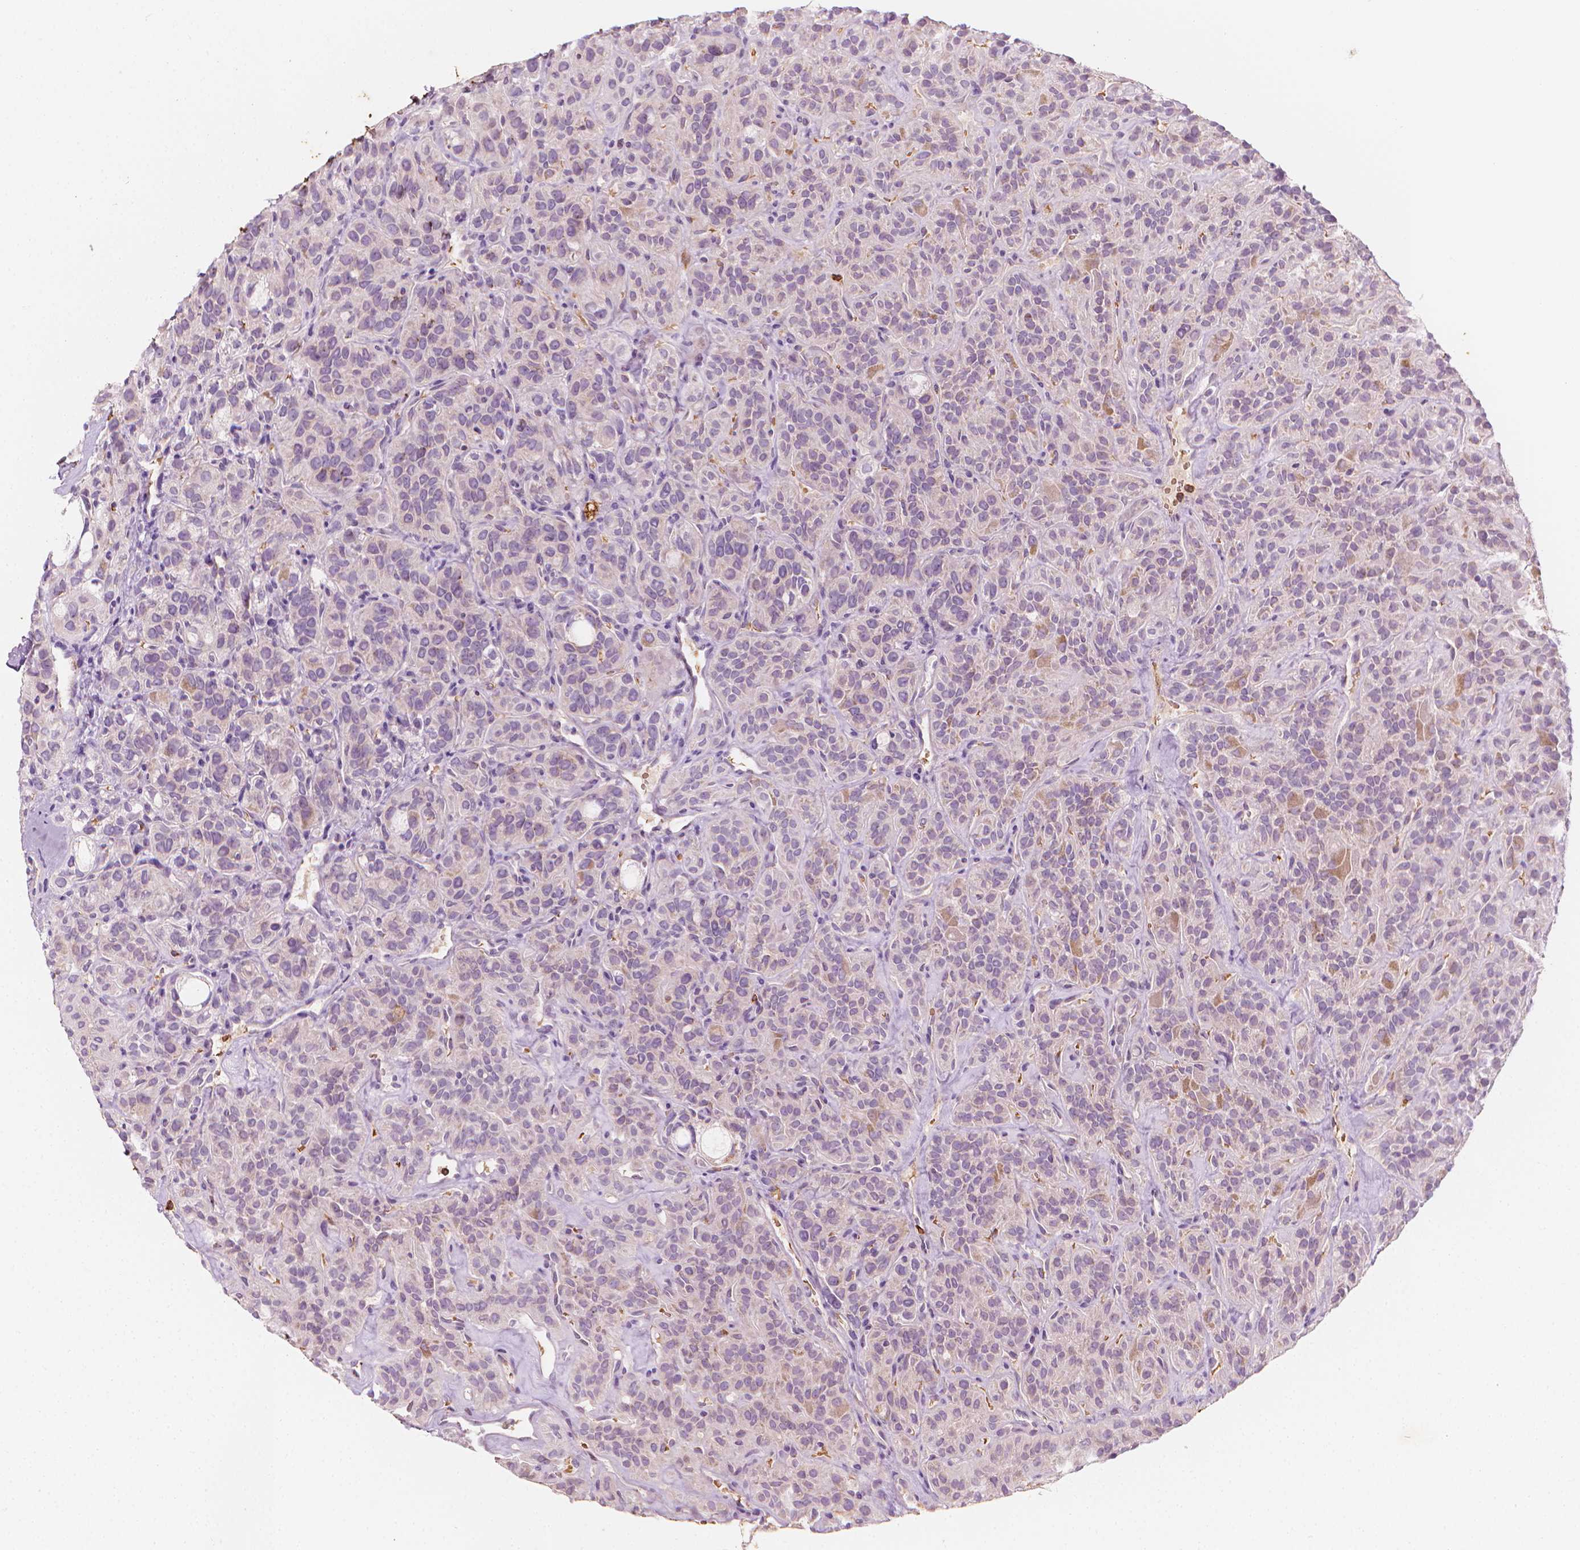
{"staining": {"intensity": "negative", "quantity": "none", "location": "none"}, "tissue": "thyroid cancer", "cell_type": "Tumor cells", "image_type": "cancer", "snomed": [{"axis": "morphology", "description": "Papillary adenocarcinoma, NOS"}, {"axis": "topography", "description": "Thyroid gland"}], "caption": "Tumor cells are negative for protein expression in human thyroid cancer (papillary adenocarcinoma).", "gene": "CES1", "patient": {"sex": "female", "age": 45}}